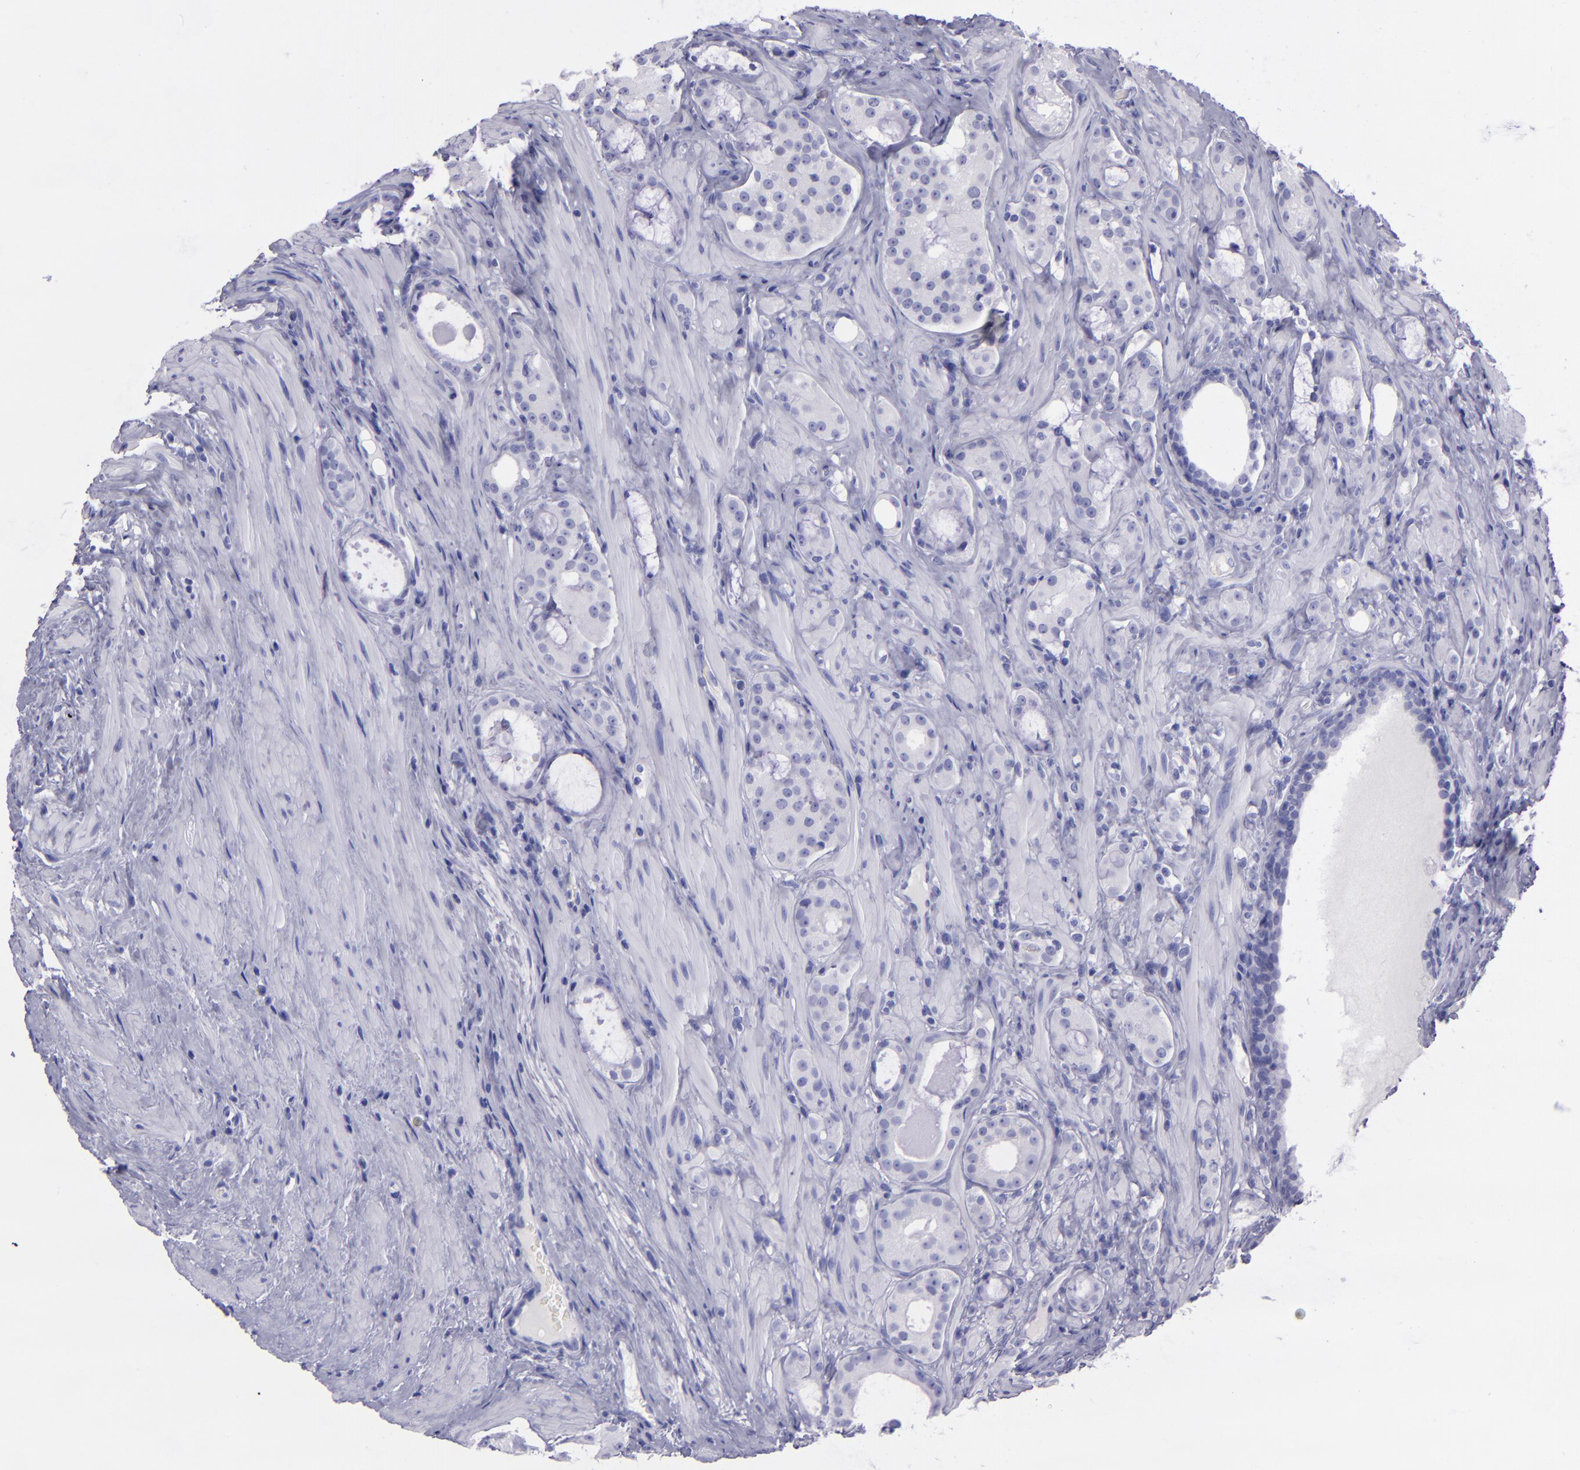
{"staining": {"intensity": "negative", "quantity": "none", "location": "none"}, "tissue": "prostate cancer", "cell_type": "Tumor cells", "image_type": "cancer", "snomed": [{"axis": "morphology", "description": "Adenocarcinoma, Medium grade"}, {"axis": "topography", "description": "Prostate"}], "caption": "This is an IHC micrograph of prostate cancer (adenocarcinoma (medium-grade)). There is no positivity in tumor cells.", "gene": "TNNT3", "patient": {"sex": "male", "age": 73}}